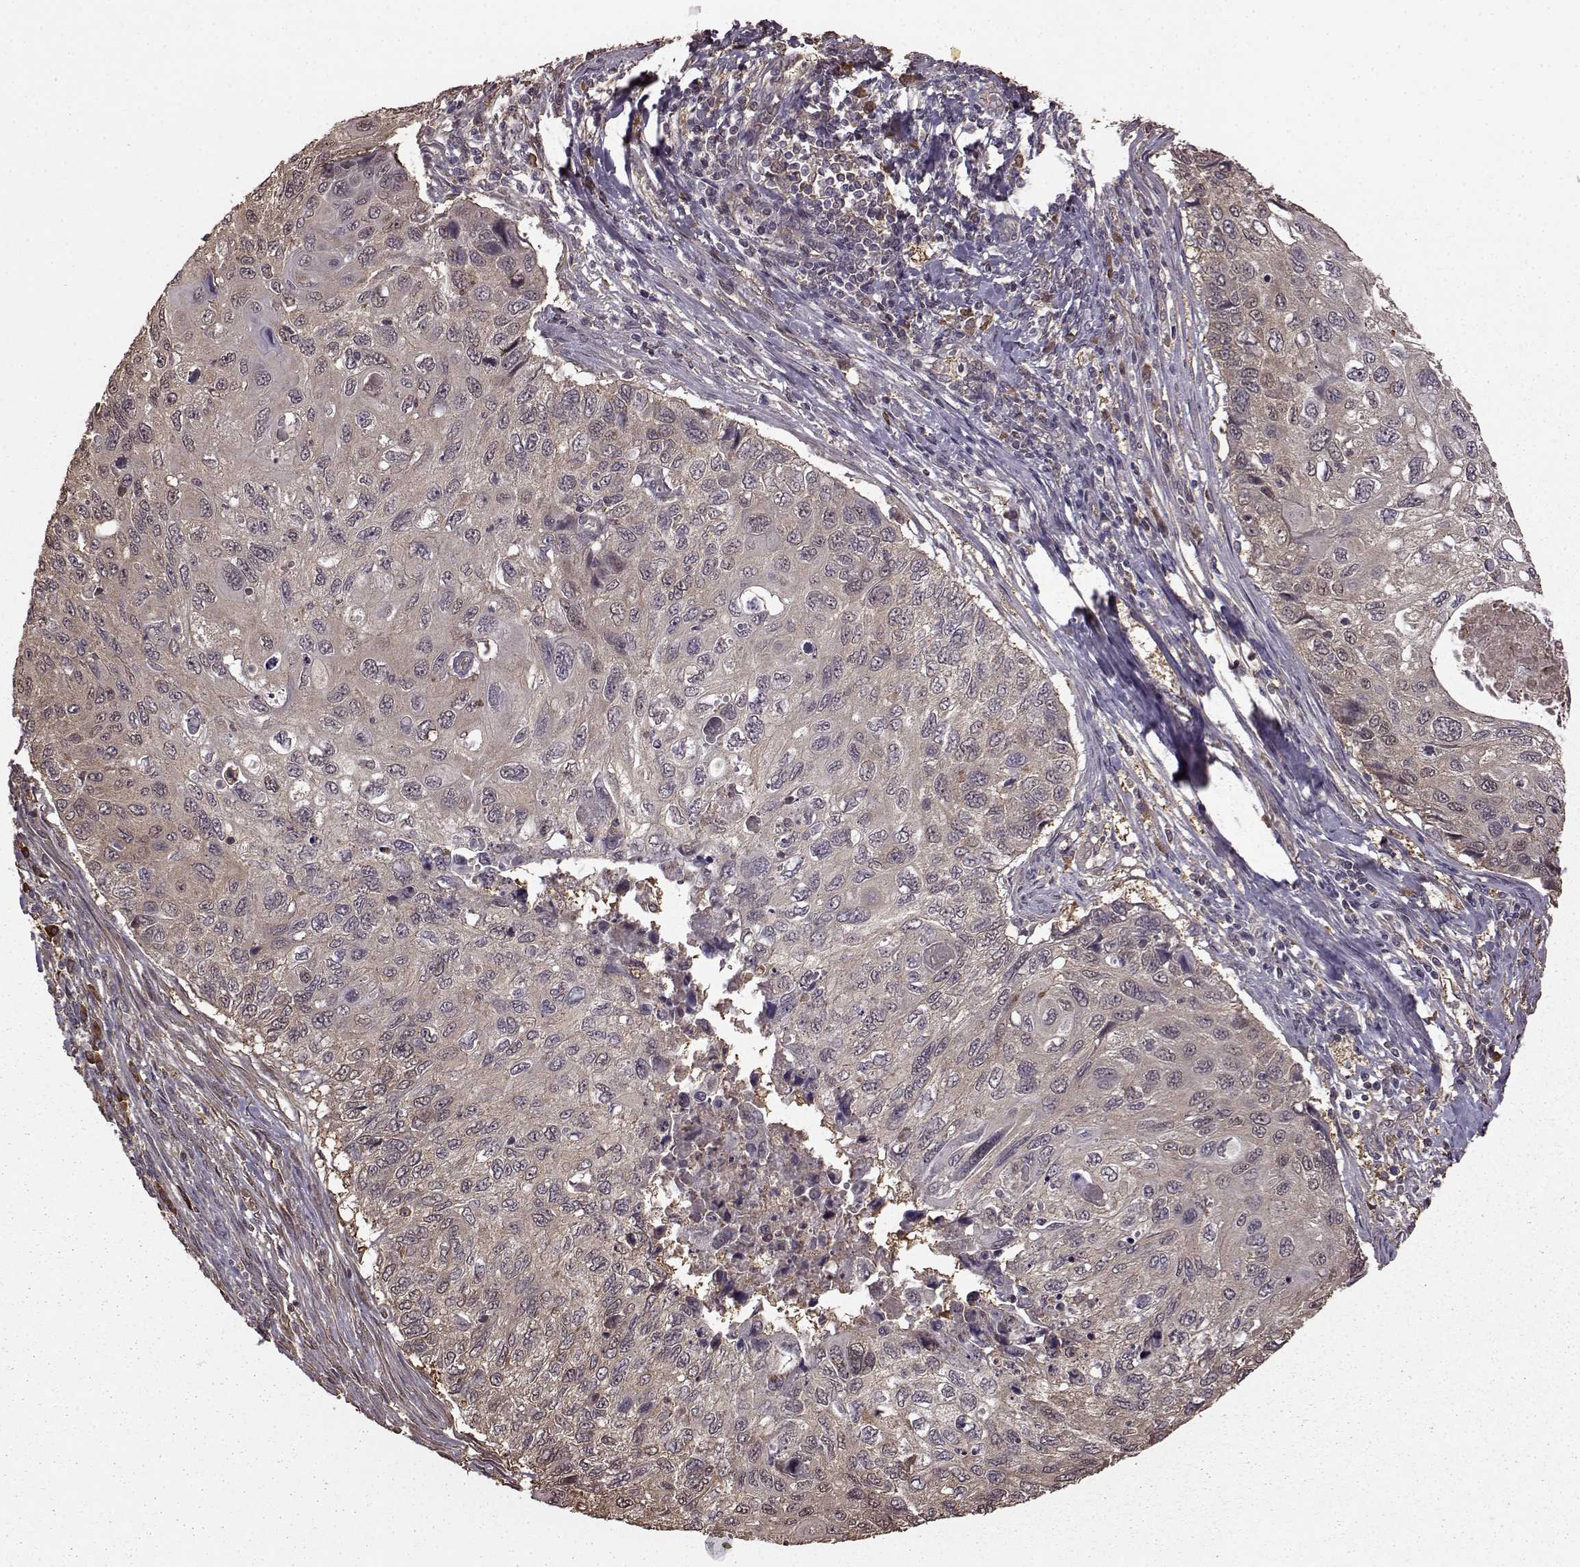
{"staining": {"intensity": "weak", "quantity": "<25%", "location": "cytoplasmic/membranous"}, "tissue": "cervical cancer", "cell_type": "Tumor cells", "image_type": "cancer", "snomed": [{"axis": "morphology", "description": "Squamous cell carcinoma, NOS"}, {"axis": "topography", "description": "Cervix"}], "caption": "Histopathology image shows no protein expression in tumor cells of squamous cell carcinoma (cervical) tissue. The staining is performed using DAB (3,3'-diaminobenzidine) brown chromogen with nuclei counter-stained in using hematoxylin.", "gene": "NME1-NME2", "patient": {"sex": "female", "age": 70}}